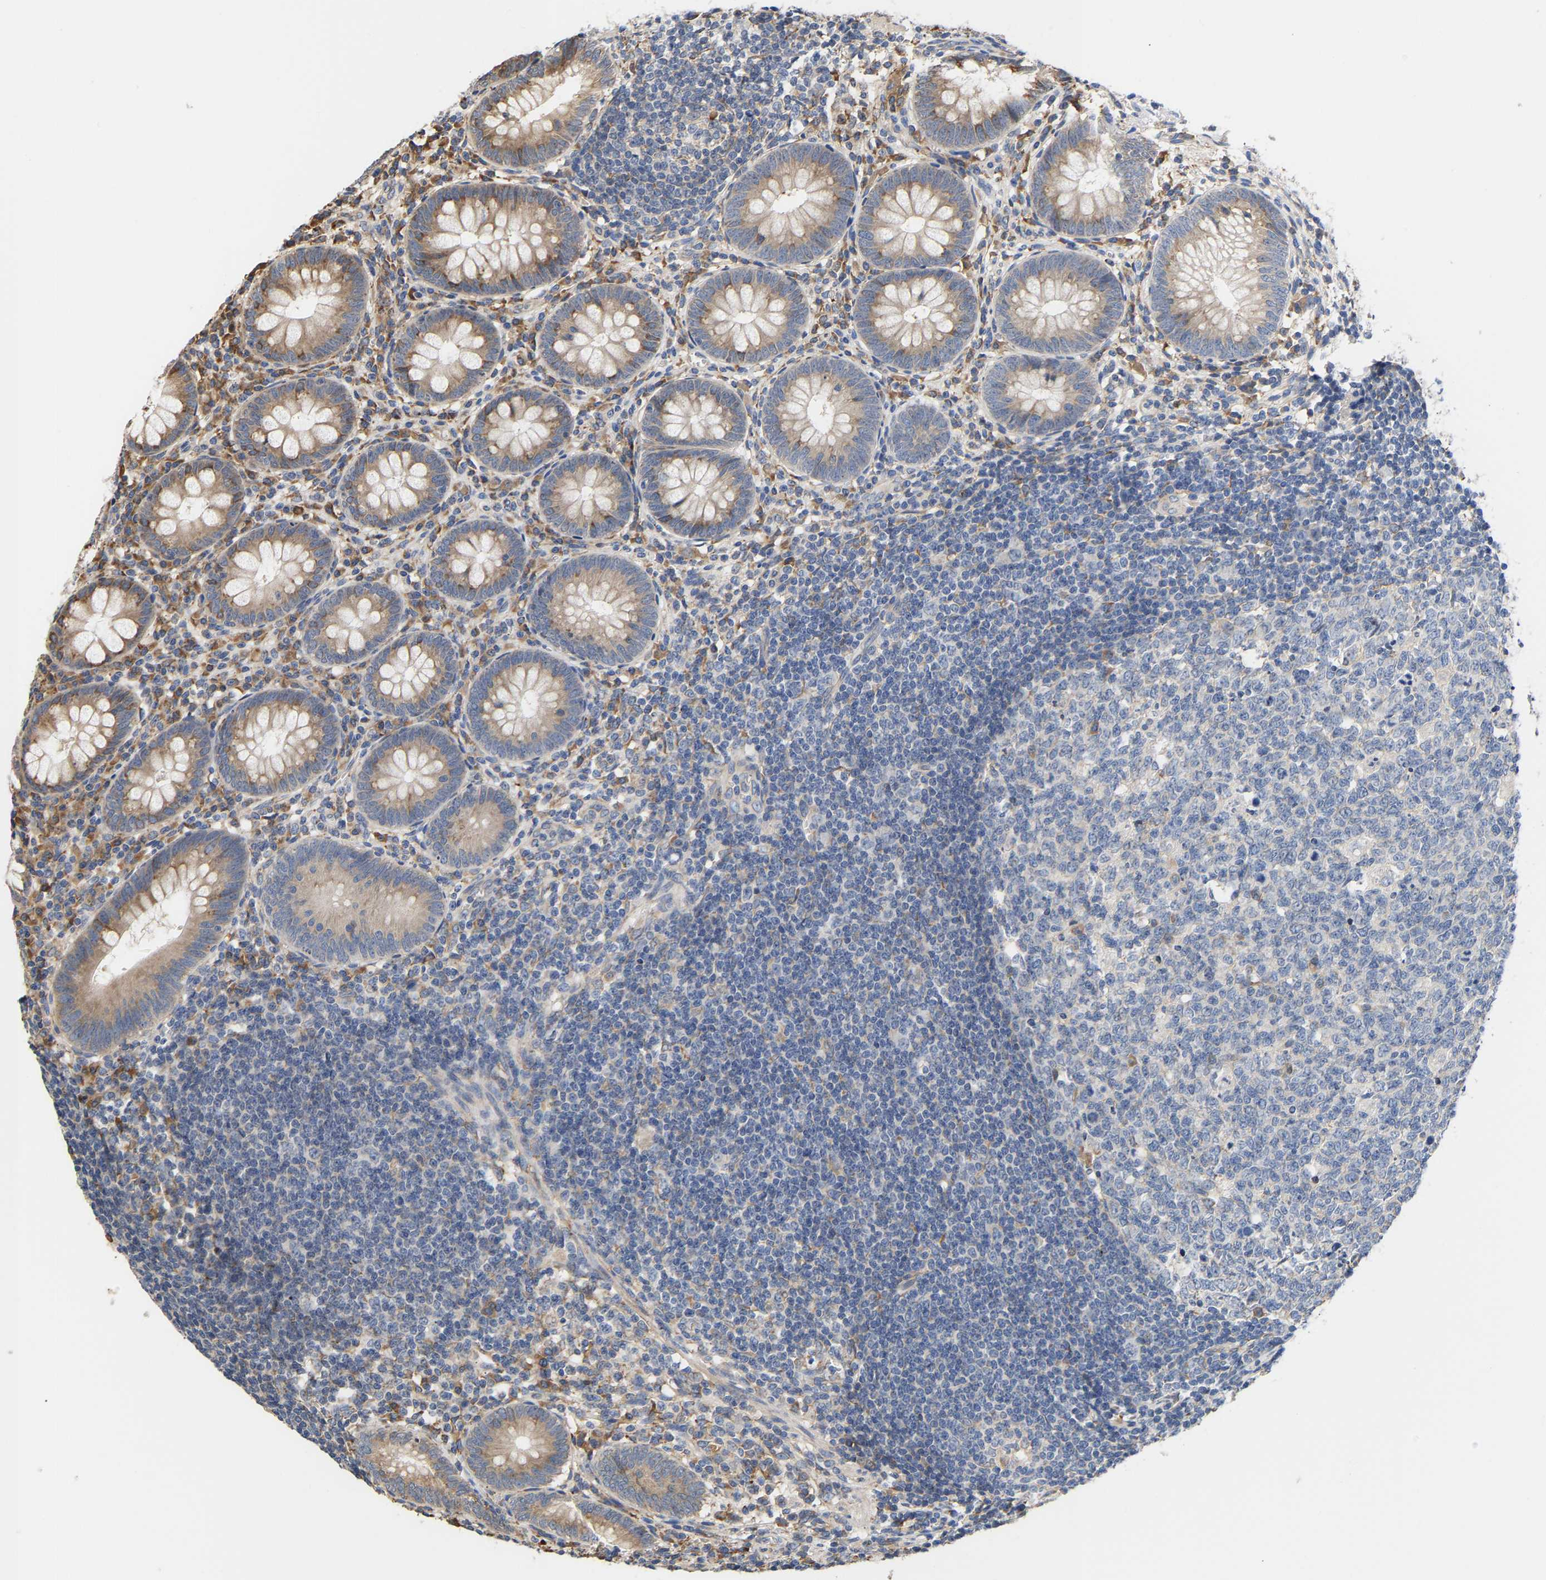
{"staining": {"intensity": "moderate", "quantity": ">75%", "location": "cytoplasmic/membranous"}, "tissue": "appendix", "cell_type": "Glandular cells", "image_type": "normal", "snomed": [{"axis": "morphology", "description": "Normal tissue, NOS"}, {"axis": "topography", "description": "Appendix"}], "caption": "A high-resolution photomicrograph shows IHC staining of normal appendix, which reveals moderate cytoplasmic/membranous positivity in about >75% of glandular cells. (DAB IHC with brightfield microscopy, high magnification).", "gene": "ARAP1", "patient": {"sex": "male", "age": 56}}